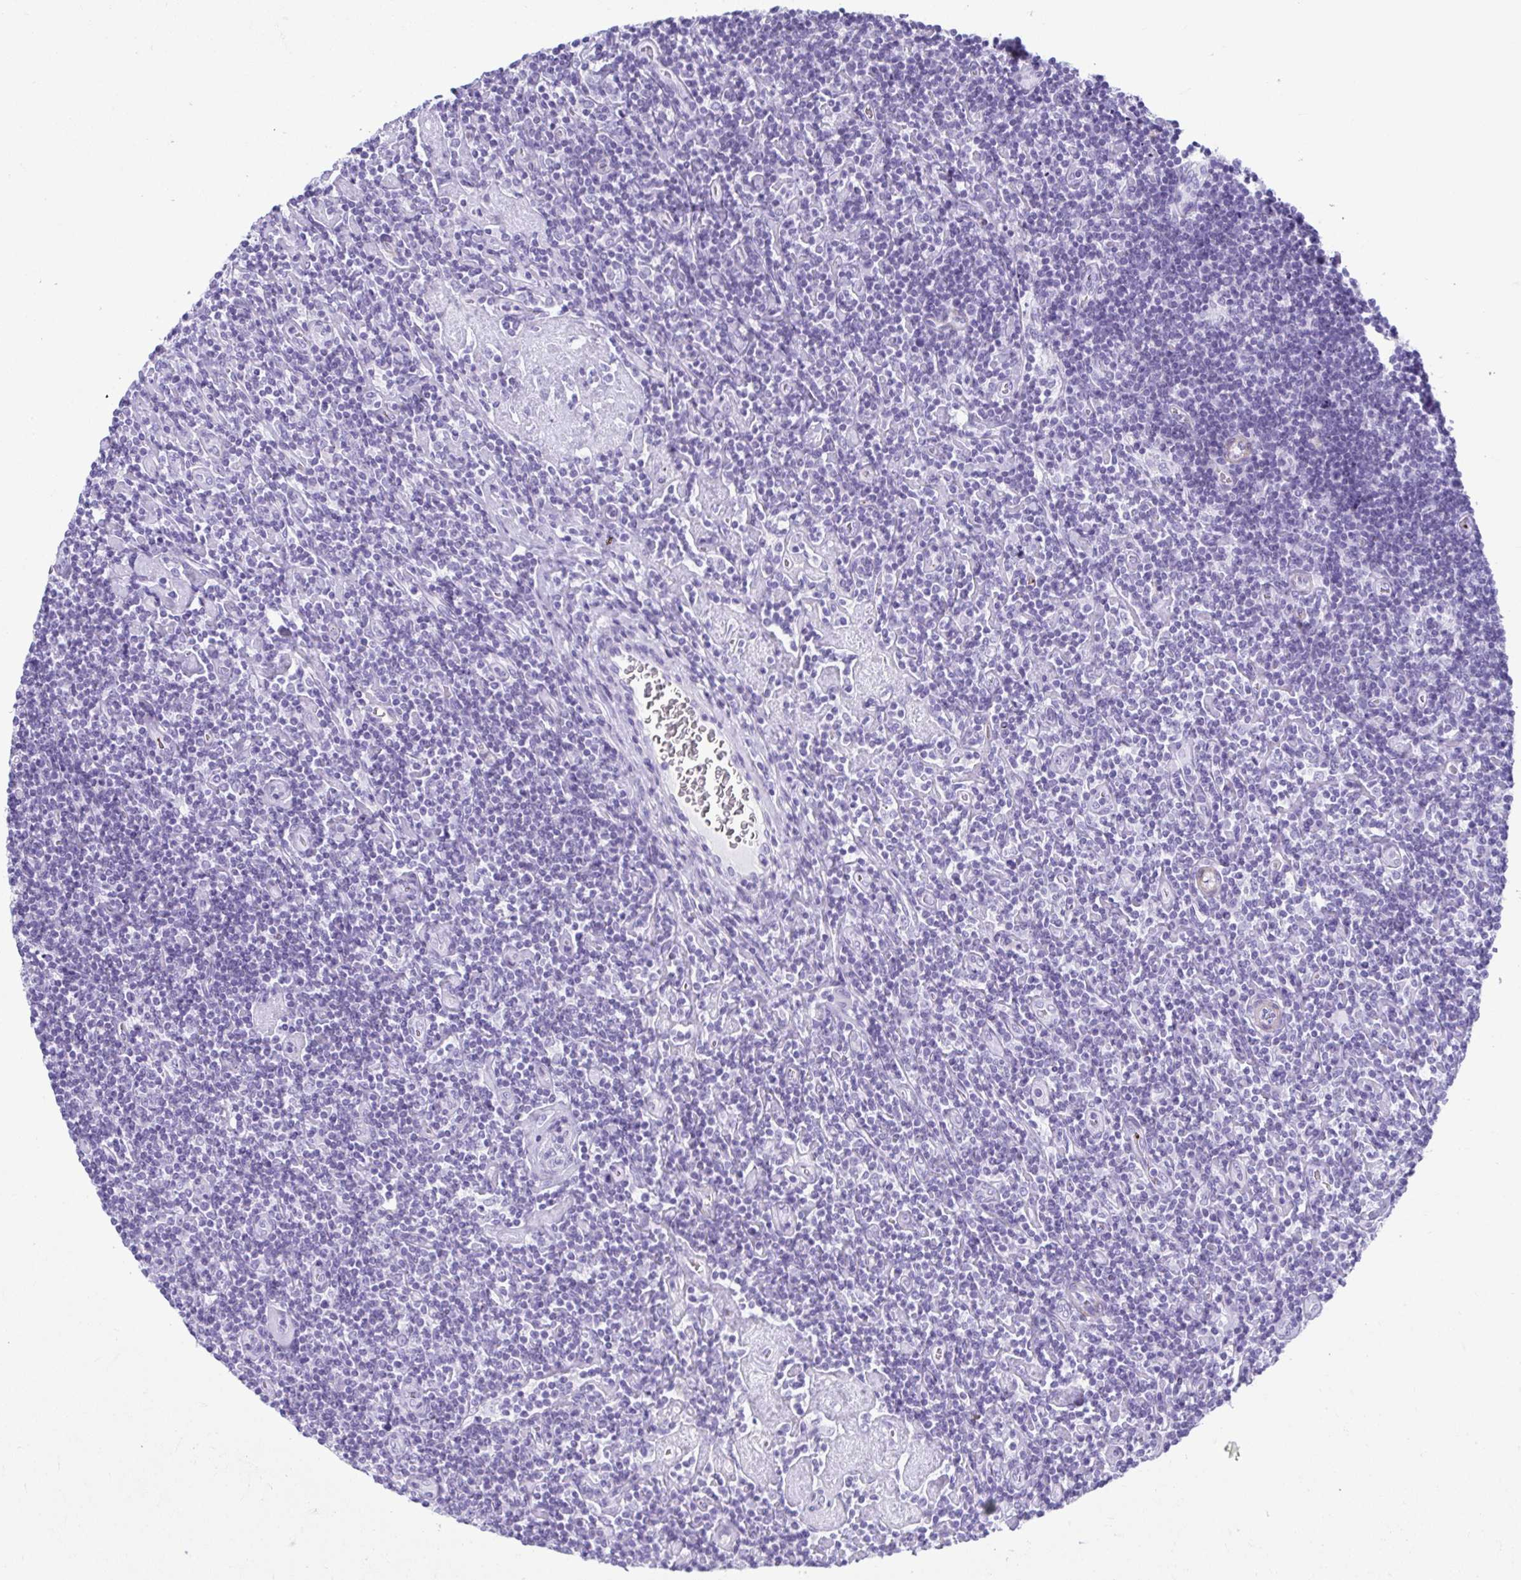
{"staining": {"intensity": "negative", "quantity": "none", "location": "none"}, "tissue": "lymphoma", "cell_type": "Tumor cells", "image_type": "cancer", "snomed": [{"axis": "morphology", "description": "Hodgkin's disease, NOS"}, {"axis": "topography", "description": "Lymph node"}], "caption": "A high-resolution photomicrograph shows IHC staining of lymphoma, which displays no significant staining in tumor cells.", "gene": "TCEAL3", "patient": {"sex": "male", "age": 40}}